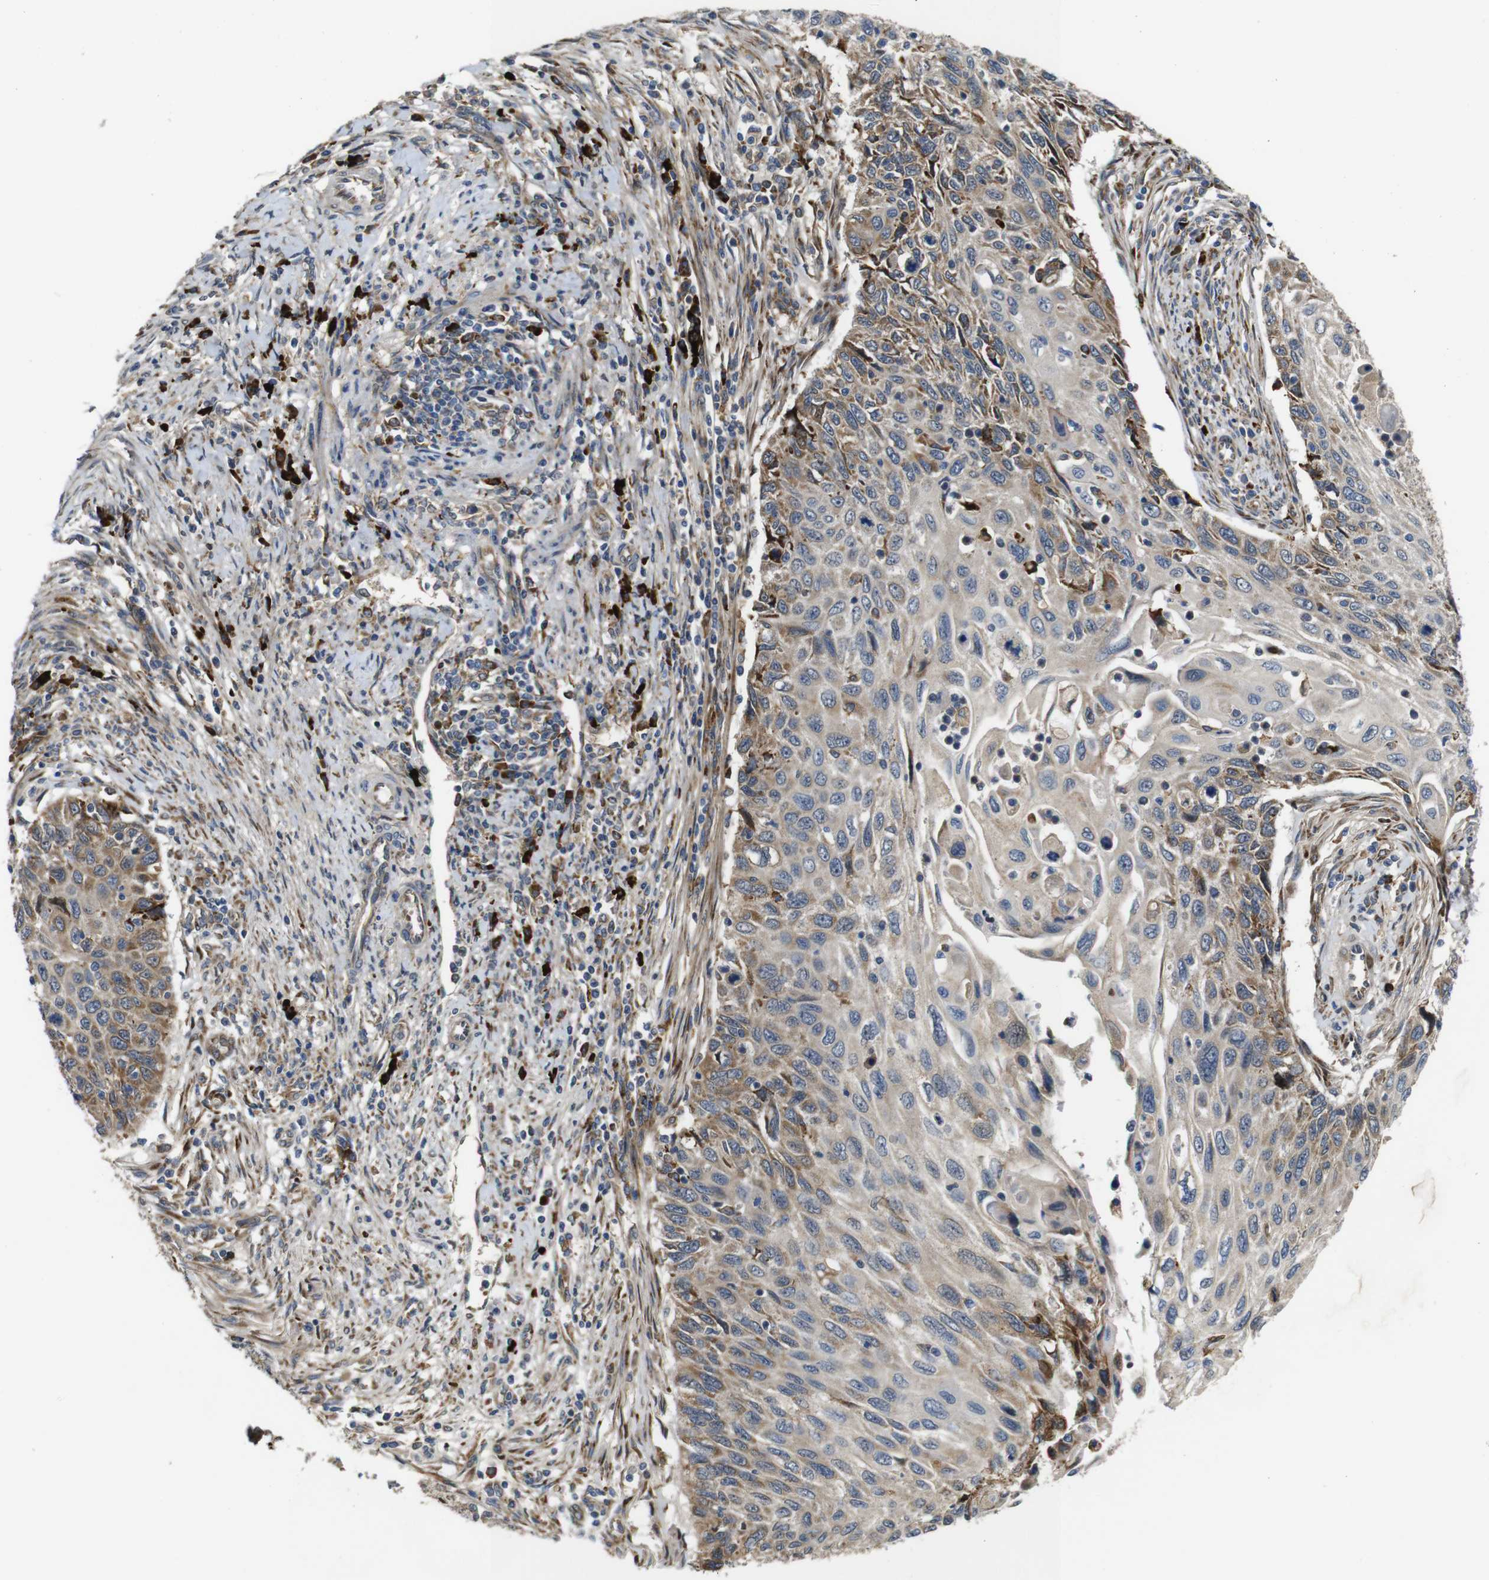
{"staining": {"intensity": "moderate", "quantity": "25%-75%", "location": "cytoplasmic/membranous"}, "tissue": "cervical cancer", "cell_type": "Tumor cells", "image_type": "cancer", "snomed": [{"axis": "morphology", "description": "Squamous cell carcinoma, NOS"}, {"axis": "topography", "description": "Cervix"}], "caption": "Immunohistochemical staining of cervical cancer (squamous cell carcinoma) exhibits moderate cytoplasmic/membranous protein staining in approximately 25%-75% of tumor cells. The staining is performed using DAB brown chromogen to label protein expression. The nuclei are counter-stained blue using hematoxylin.", "gene": "UBE2G2", "patient": {"sex": "female", "age": 70}}